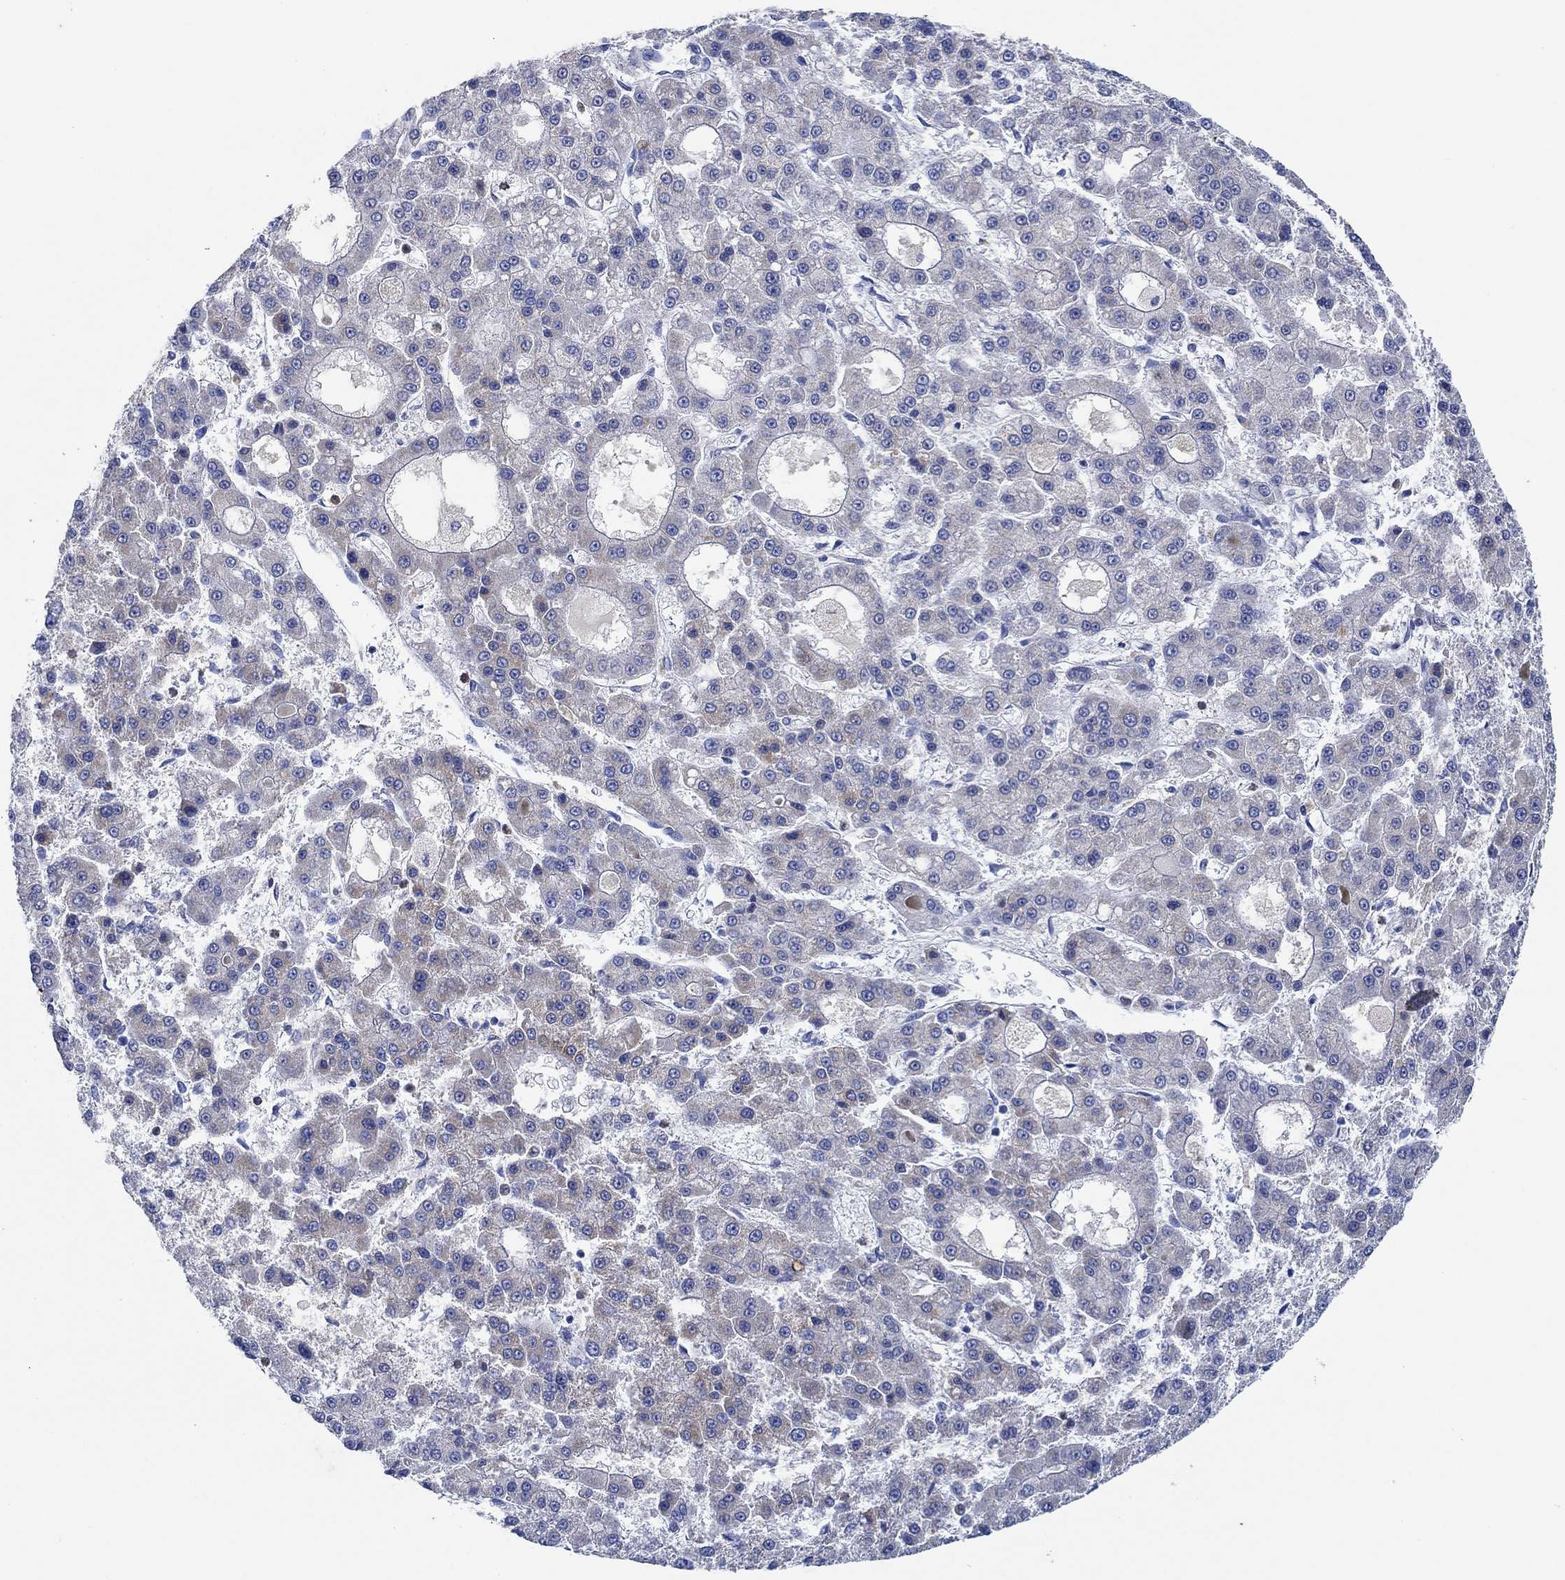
{"staining": {"intensity": "negative", "quantity": "none", "location": "none"}, "tissue": "liver cancer", "cell_type": "Tumor cells", "image_type": "cancer", "snomed": [{"axis": "morphology", "description": "Carcinoma, Hepatocellular, NOS"}, {"axis": "topography", "description": "Liver"}], "caption": "There is no significant positivity in tumor cells of liver cancer (hepatocellular carcinoma).", "gene": "CPM", "patient": {"sex": "male", "age": 70}}